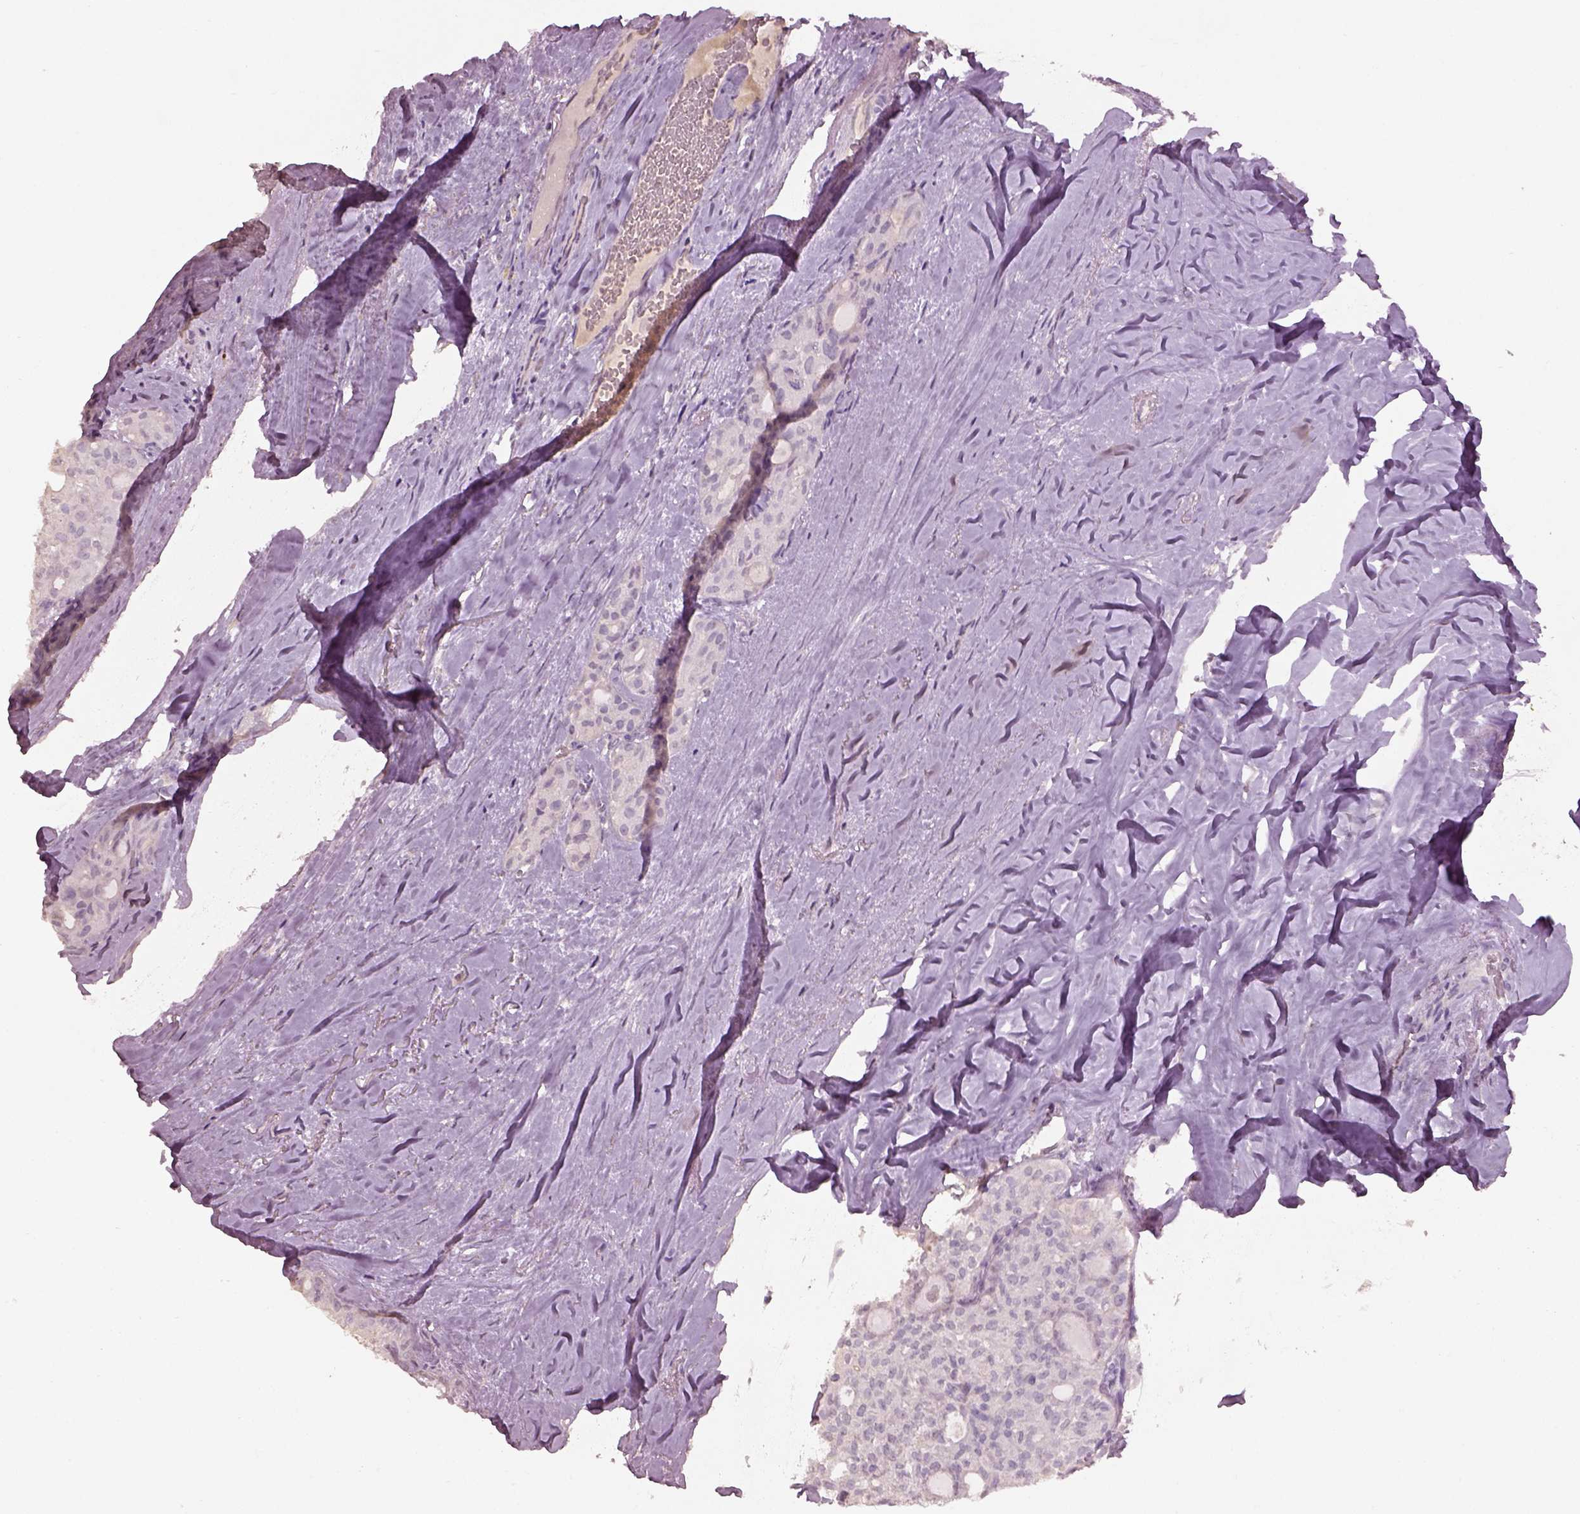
{"staining": {"intensity": "negative", "quantity": "none", "location": "none"}, "tissue": "thyroid cancer", "cell_type": "Tumor cells", "image_type": "cancer", "snomed": [{"axis": "morphology", "description": "Follicular adenoma carcinoma, NOS"}, {"axis": "topography", "description": "Thyroid gland"}], "caption": "Tumor cells show no significant protein staining in follicular adenoma carcinoma (thyroid).", "gene": "KCNIP3", "patient": {"sex": "male", "age": 75}}